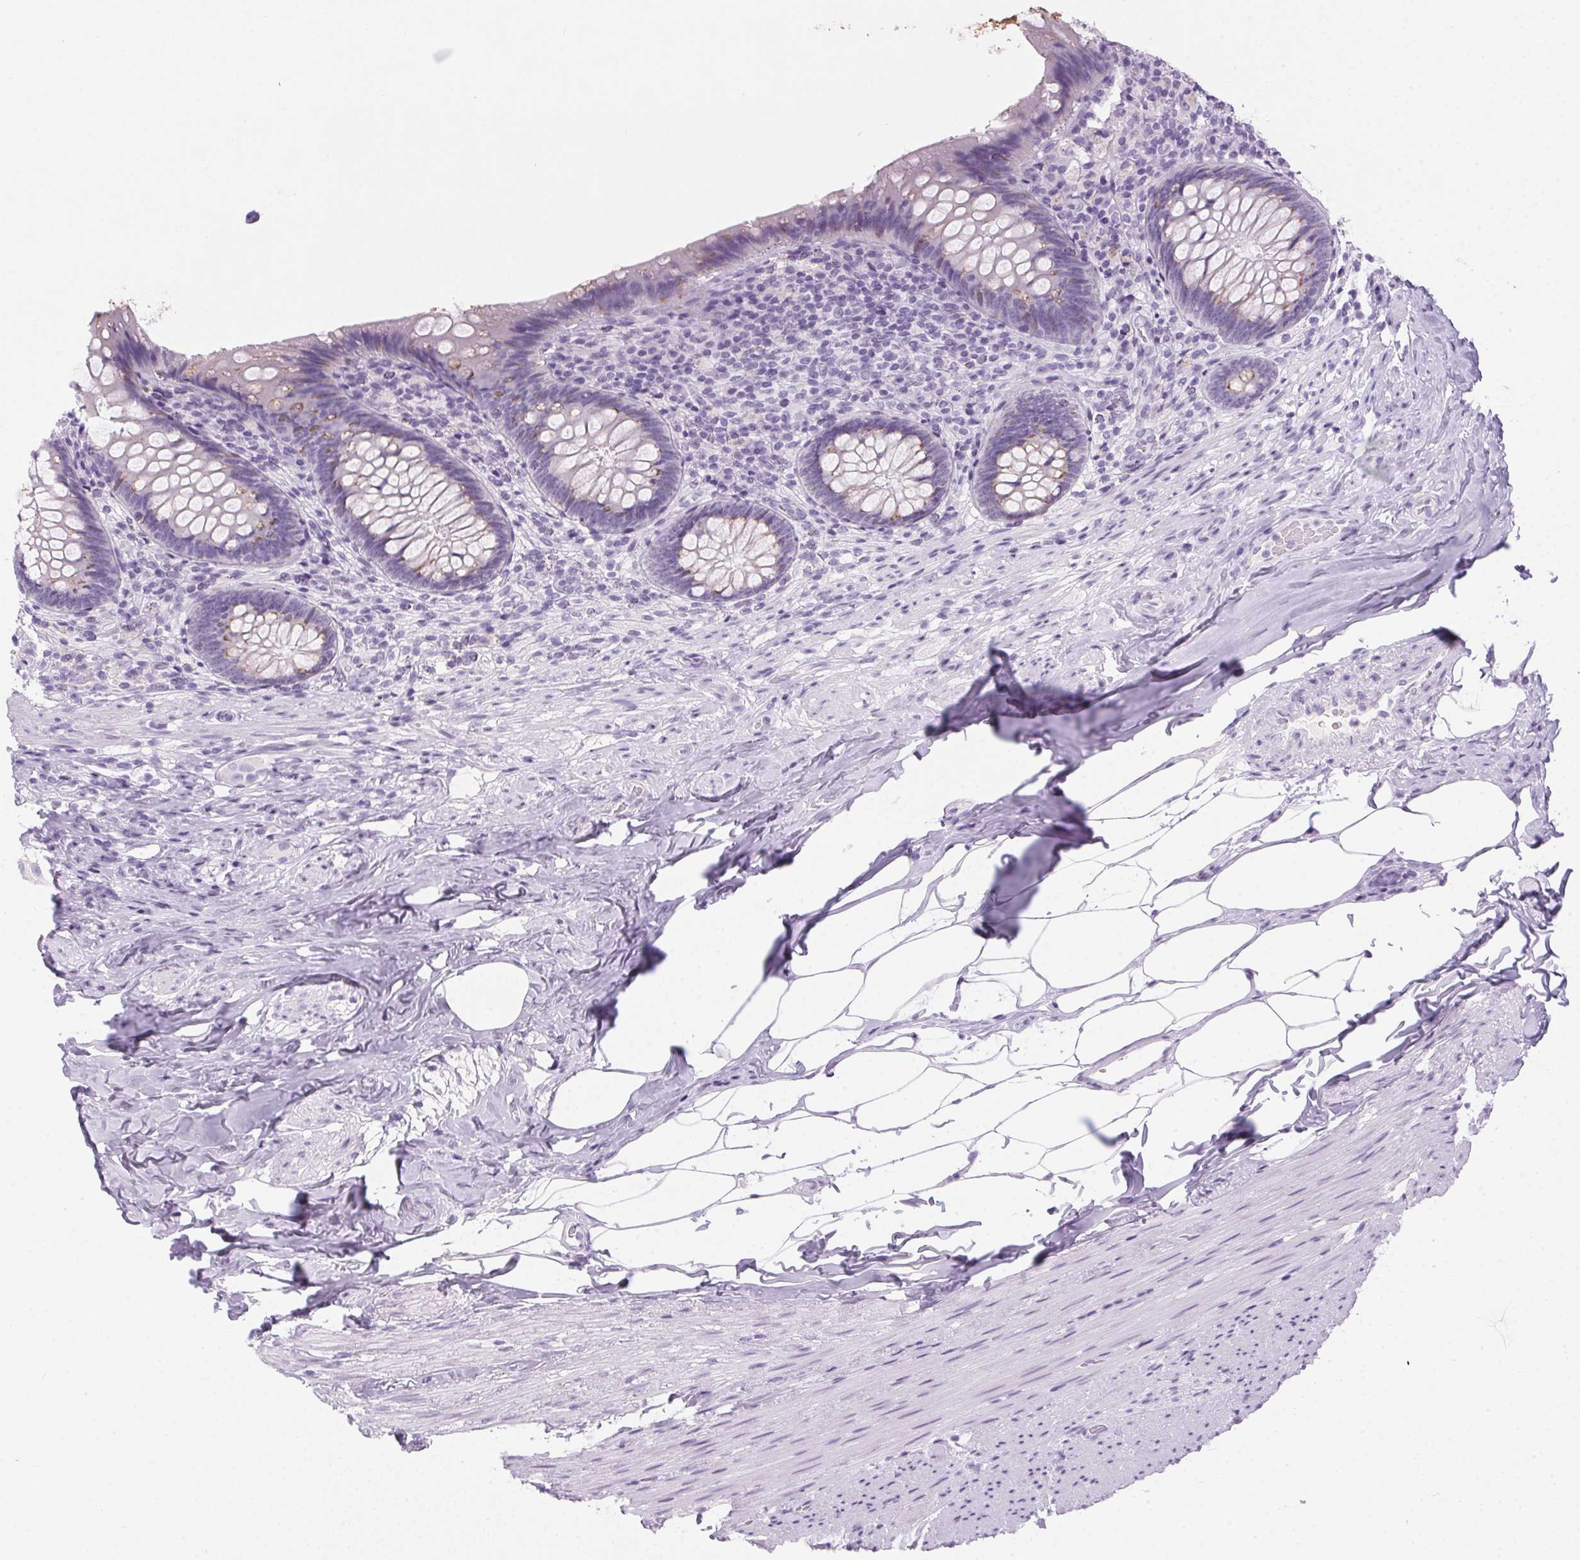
{"staining": {"intensity": "weak", "quantity": "<25%", "location": "cytoplasmic/membranous"}, "tissue": "appendix", "cell_type": "Glandular cells", "image_type": "normal", "snomed": [{"axis": "morphology", "description": "Normal tissue, NOS"}, {"axis": "topography", "description": "Appendix"}], "caption": "Unremarkable appendix was stained to show a protein in brown. There is no significant positivity in glandular cells. Brightfield microscopy of IHC stained with DAB (brown) and hematoxylin (blue), captured at high magnification.", "gene": "POPDC2", "patient": {"sex": "male", "age": 47}}